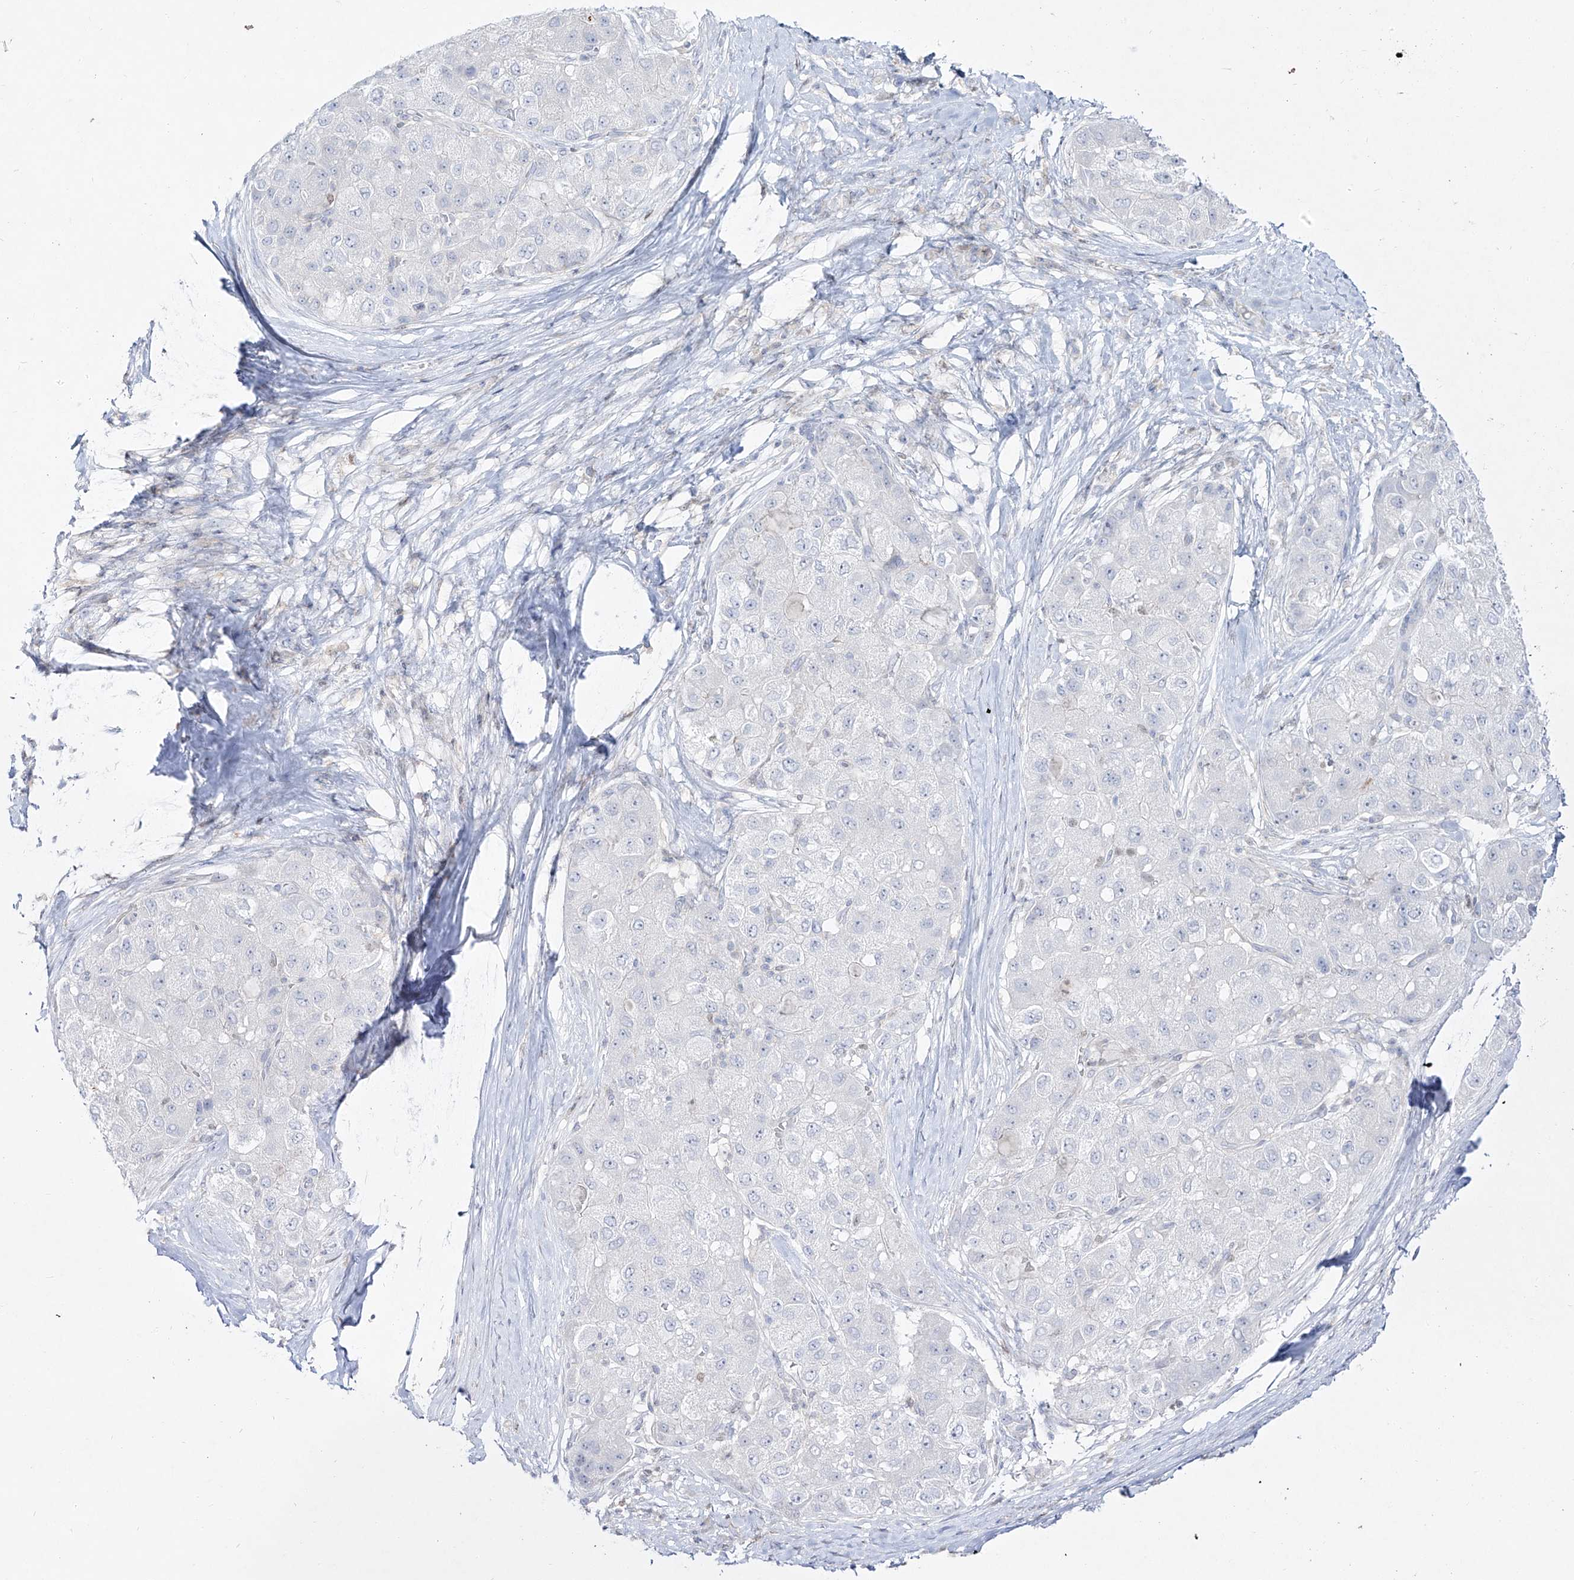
{"staining": {"intensity": "negative", "quantity": "none", "location": "none"}, "tissue": "liver cancer", "cell_type": "Tumor cells", "image_type": "cancer", "snomed": [{"axis": "morphology", "description": "Carcinoma, Hepatocellular, NOS"}, {"axis": "topography", "description": "Liver"}], "caption": "Tumor cells are negative for protein expression in human hepatocellular carcinoma (liver).", "gene": "DMKN", "patient": {"sex": "male", "age": 80}}